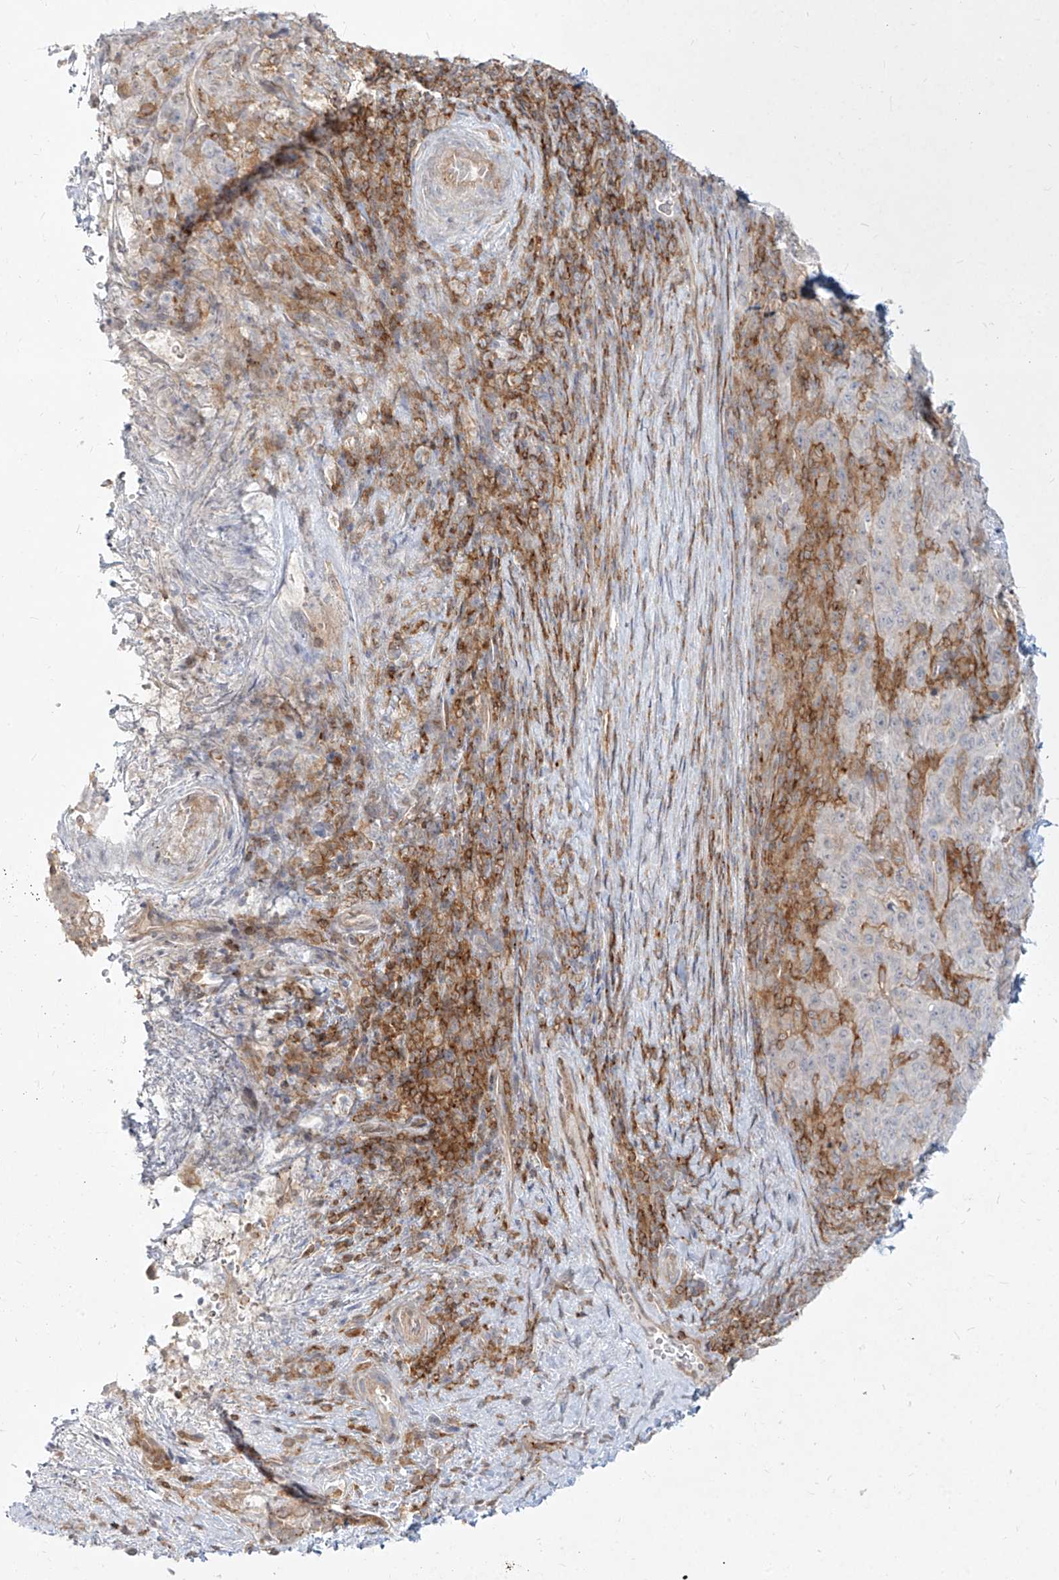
{"staining": {"intensity": "negative", "quantity": "none", "location": "none"}, "tissue": "pancreatic cancer", "cell_type": "Tumor cells", "image_type": "cancer", "snomed": [{"axis": "morphology", "description": "Adenocarcinoma, NOS"}, {"axis": "topography", "description": "Pancreas"}], "caption": "The image shows no staining of tumor cells in pancreatic cancer (adenocarcinoma). (Stains: DAB (3,3'-diaminobenzidine) immunohistochemistry (IHC) with hematoxylin counter stain, Microscopy: brightfield microscopy at high magnification).", "gene": "SLC2A12", "patient": {"sex": "male", "age": 63}}